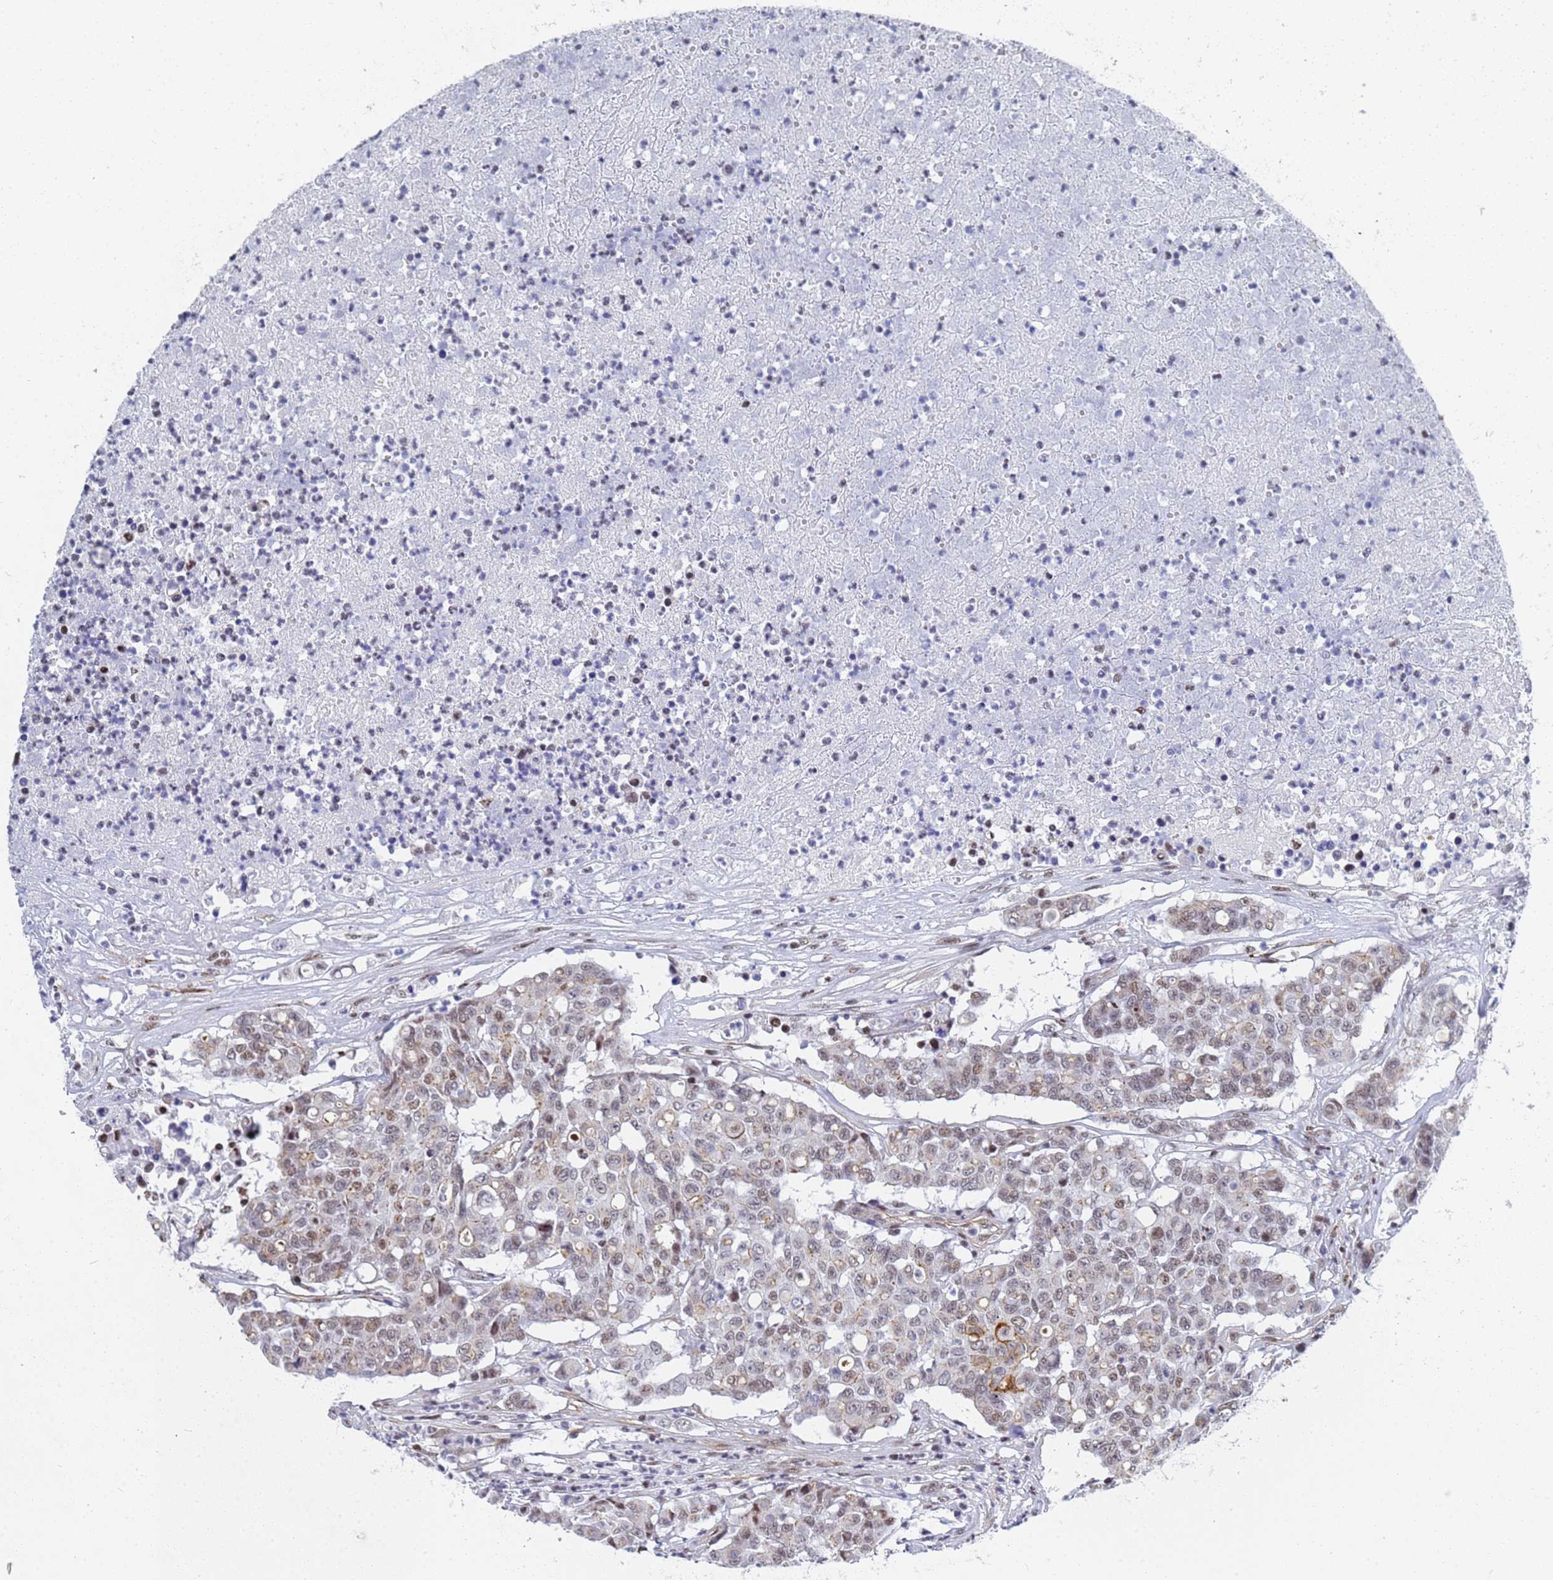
{"staining": {"intensity": "moderate", "quantity": "25%-75%", "location": "nuclear"}, "tissue": "colorectal cancer", "cell_type": "Tumor cells", "image_type": "cancer", "snomed": [{"axis": "morphology", "description": "Adenocarcinoma, NOS"}, {"axis": "topography", "description": "Colon"}], "caption": "An immunohistochemistry micrograph of tumor tissue is shown. Protein staining in brown highlights moderate nuclear positivity in colorectal adenocarcinoma within tumor cells.", "gene": "PRRT4", "patient": {"sex": "male", "age": 51}}